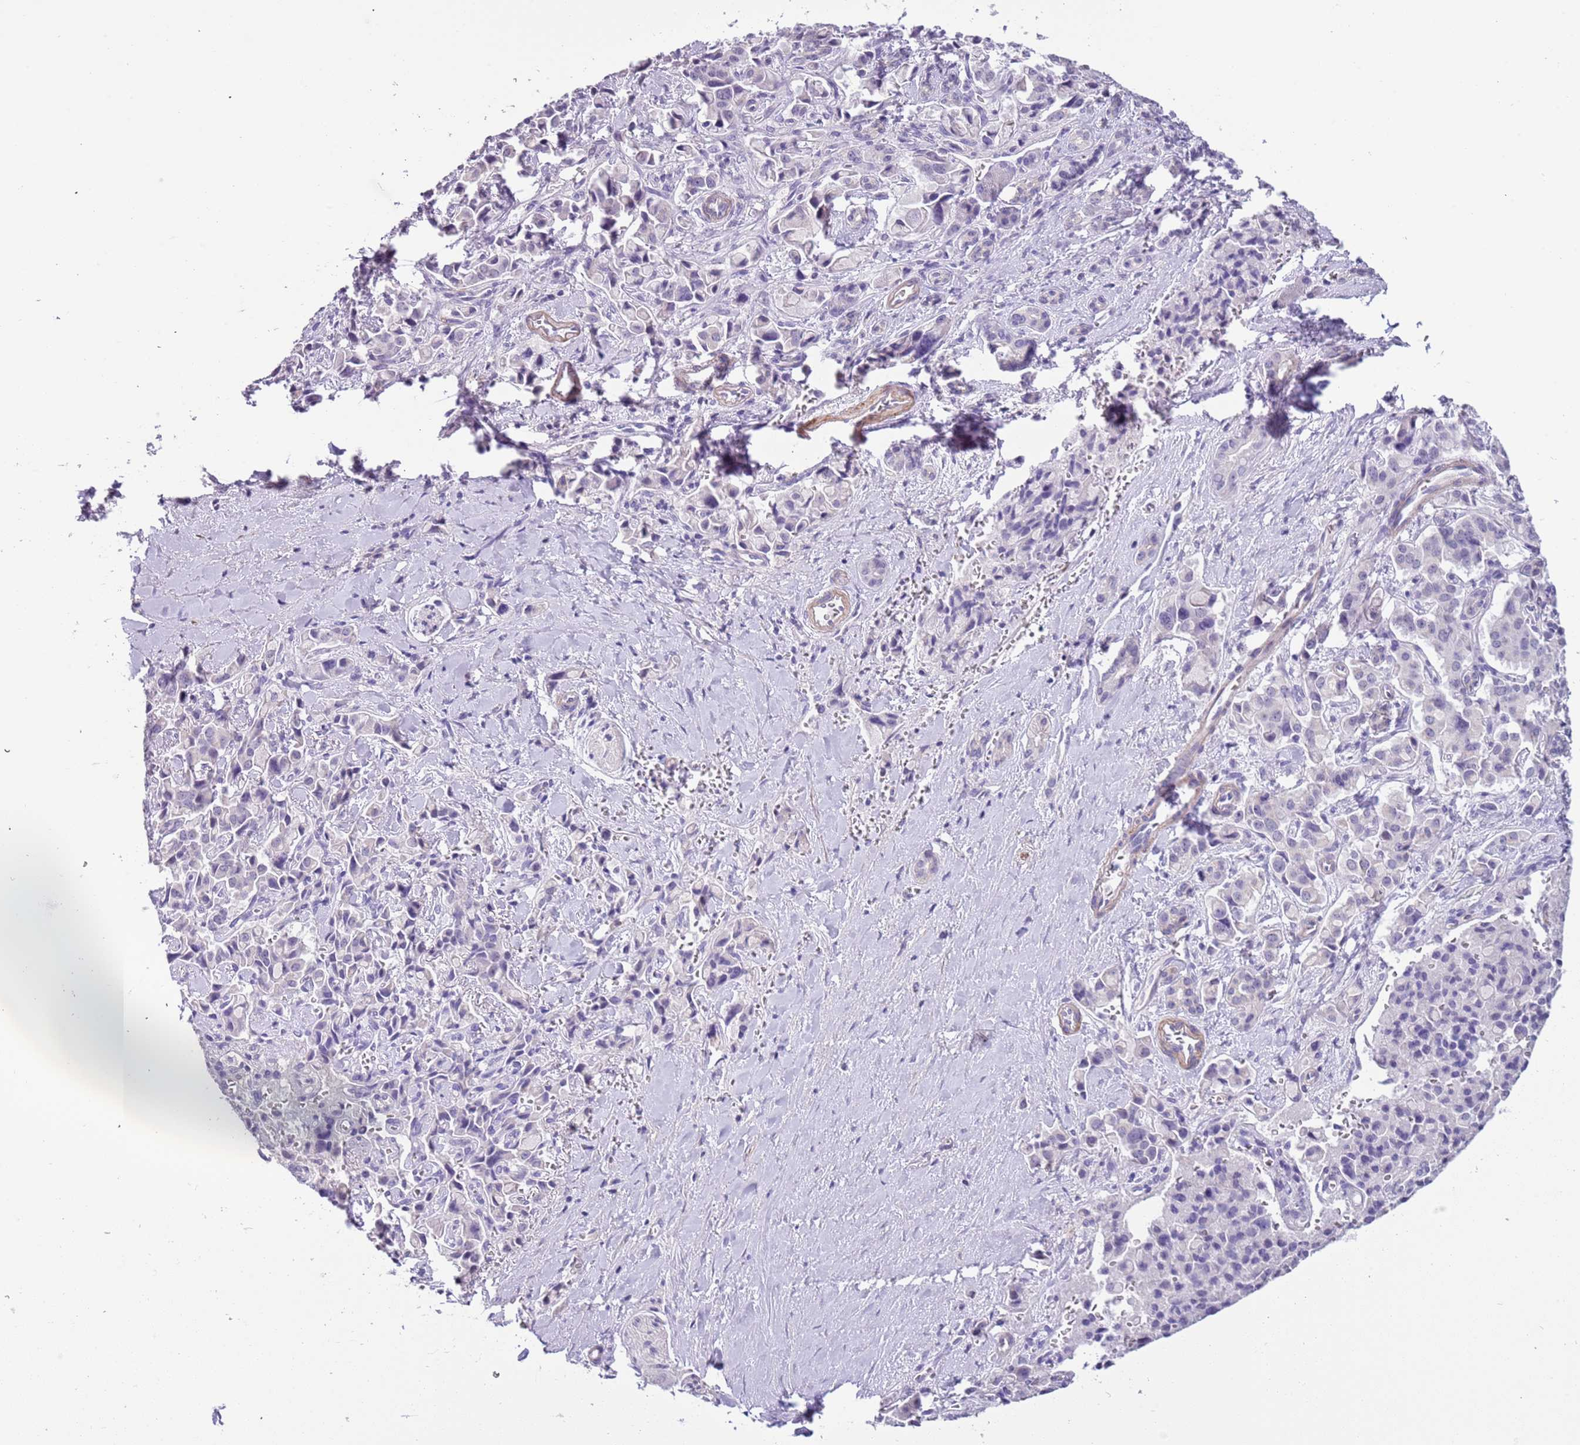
{"staining": {"intensity": "negative", "quantity": "none", "location": "none"}, "tissue": "pancreatic cancer", "cell_type": "Tumor cells", "image_type": "cancer", "snomed": [{"axis": "morphology", "description": "Adenocarcinoma, NOS"}, {"axis": "topography", "description": "Pancreas"}], "caption": "Adenocarcinoma (pancreatic) stained for a protein using immunohistochemistry reveals no staining tumor cells.", "gene": "PCGF2", "patient": {"sex": "male", "age": 65}}